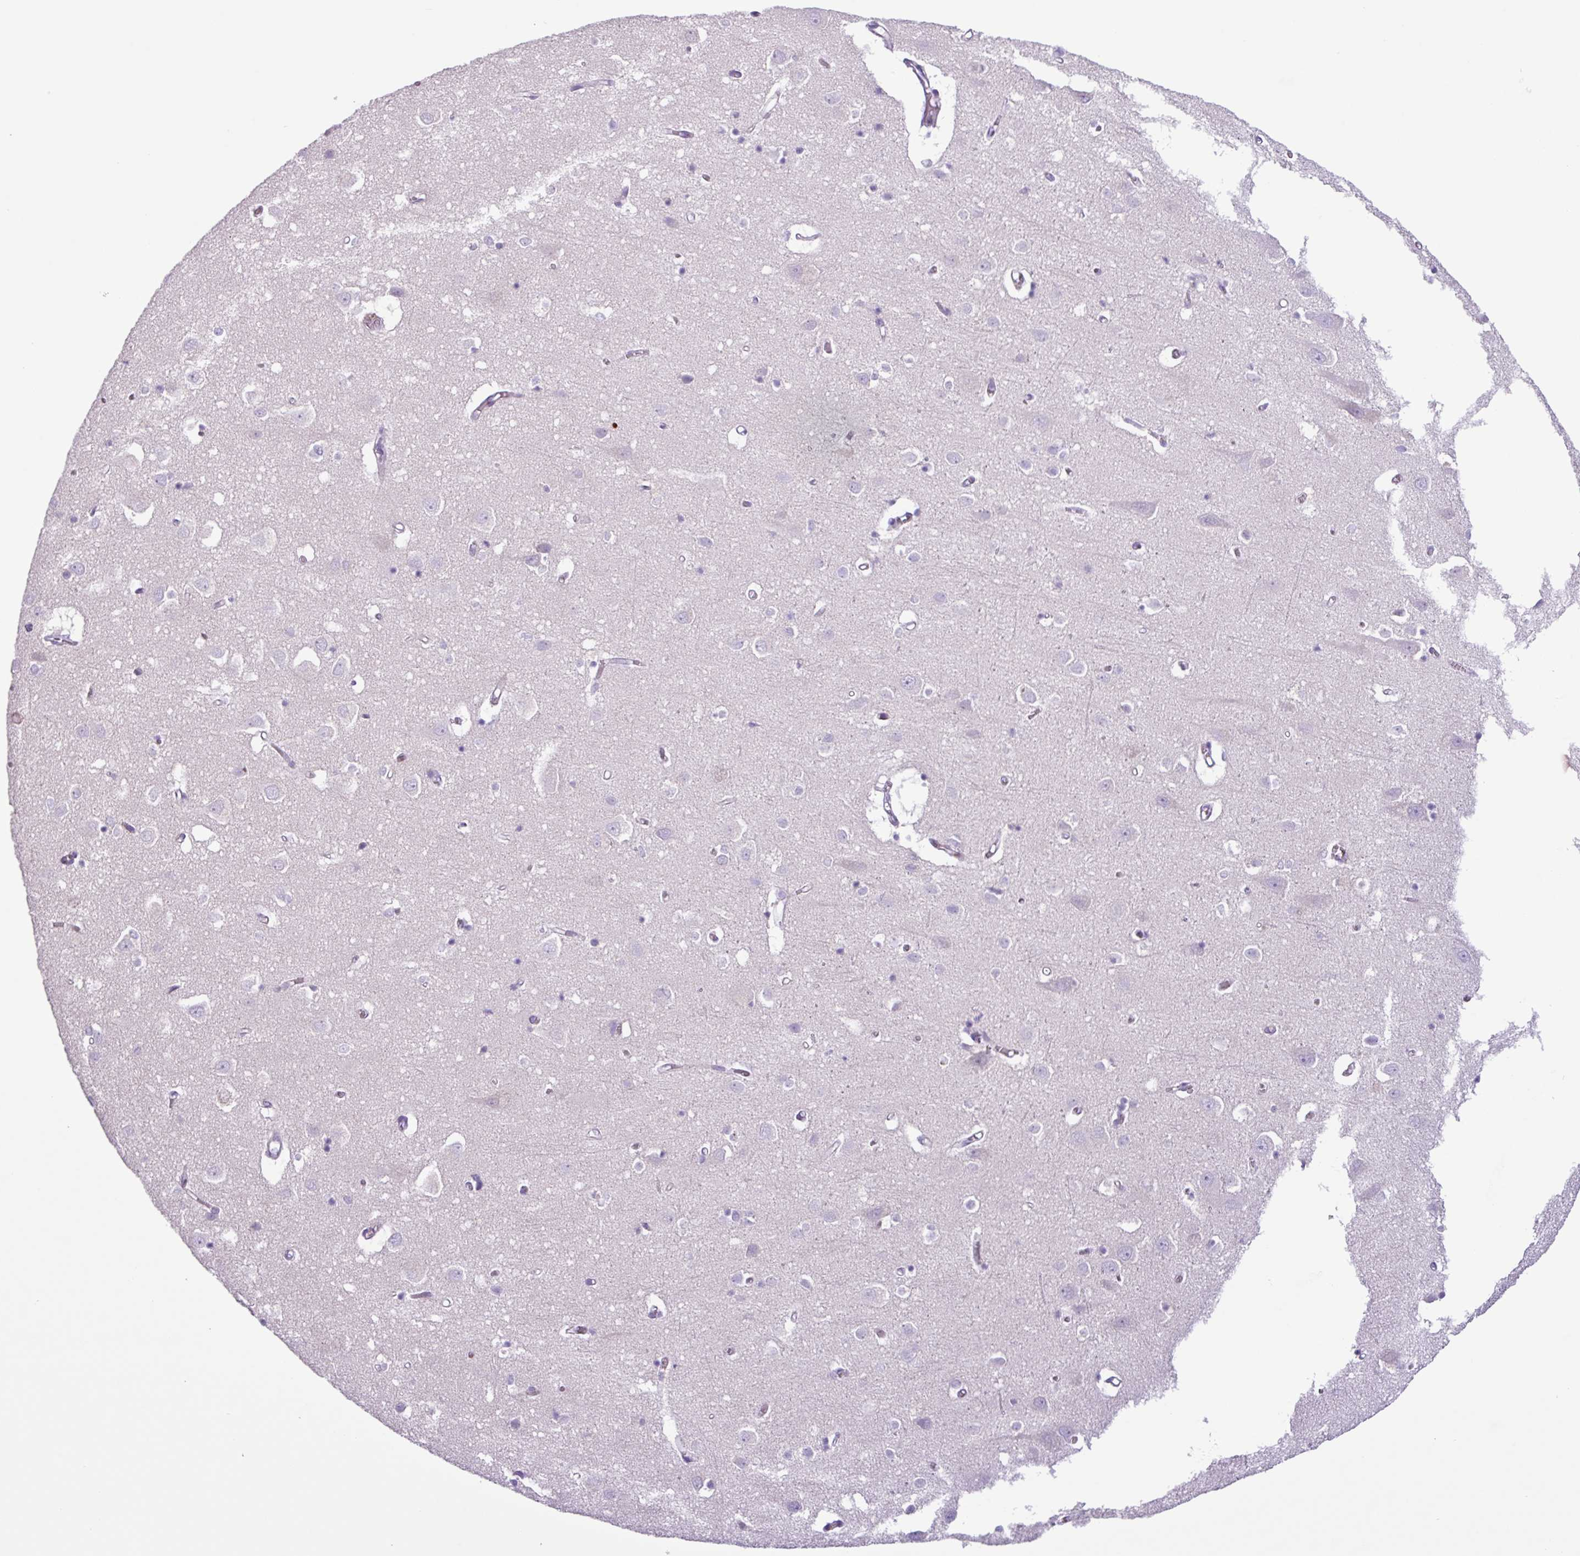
{"staining": {"intensity": "negative", "quantity": "none", "location": "none"}, "tissue": "cerebral cortex", "cell_type": "Endothelial cells", "image_type": "normal", "snomed": [{"axis": "morphology", "description": "Normal tissue, NOS"}, {"axis": "topography", "description": "Cerebral cortex"}], "caption": "DAB immunohistochemical staining of normal cerebral cortex displays no significant expression in endothelial cells.", "gene": "CYSTM1", "patient": {"sex": "male", "age": 70}}